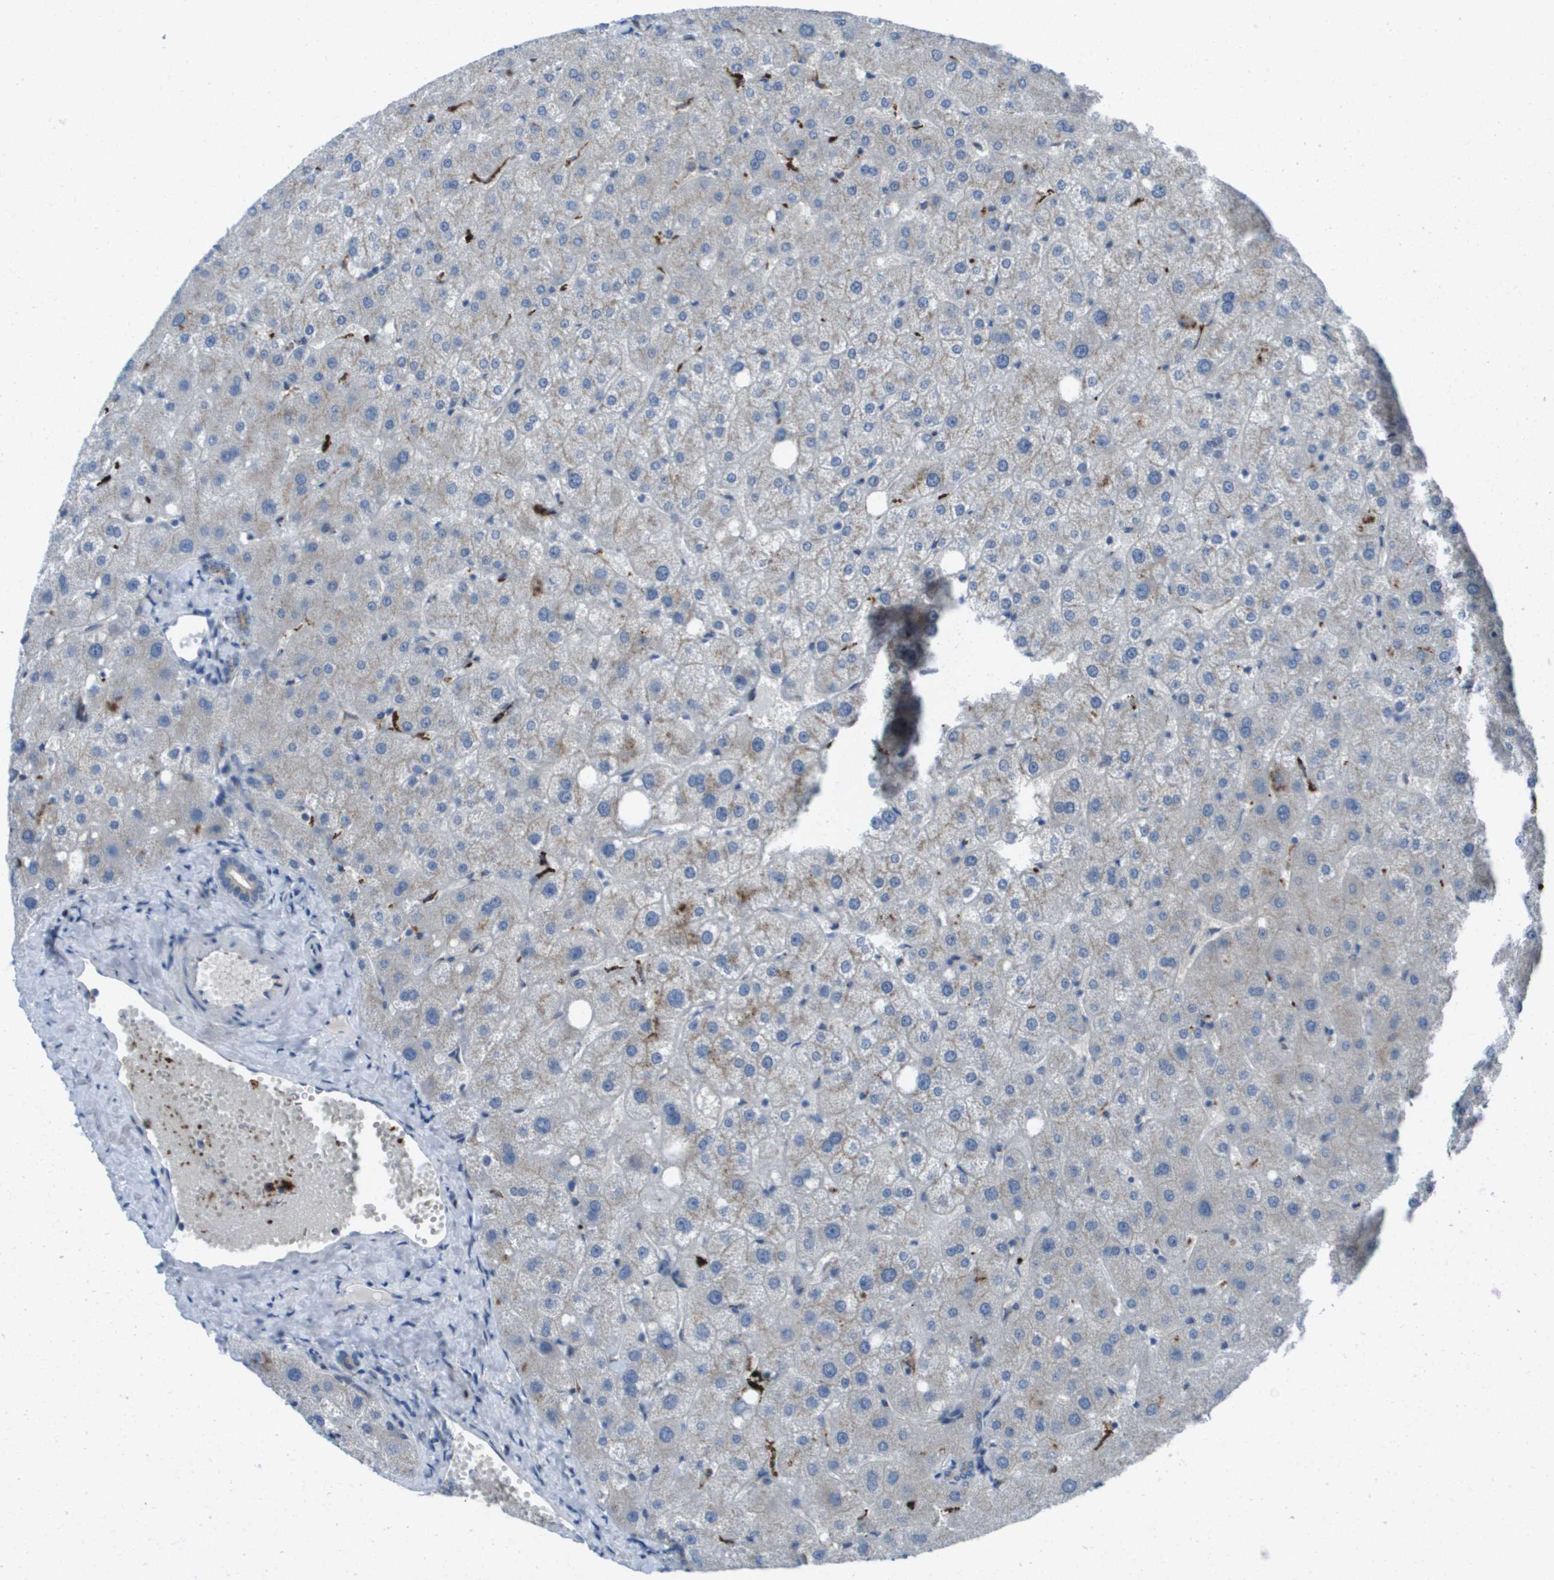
{"staining": {"intensity": "weak", "quantity": "<25%", "location": "cytoplasmic/membranous"}, "tissue": "liver", "cell_type": "Cholangiocytes", "image_type": "normal", "snomed": [{"axis": "morphology", "description": "Normal tissue, NOS"}, {"axis": "topography", "description": "Liver"}], "caption": "Immunohistochemistry histopathology image of benign liver: liver stained with DAB (3,3'-diaminobenzidine) displays no significant protein staining in cholangiocytes.", "gene": "QSOX2", "patient": {"sex": "male", "age": 73}}